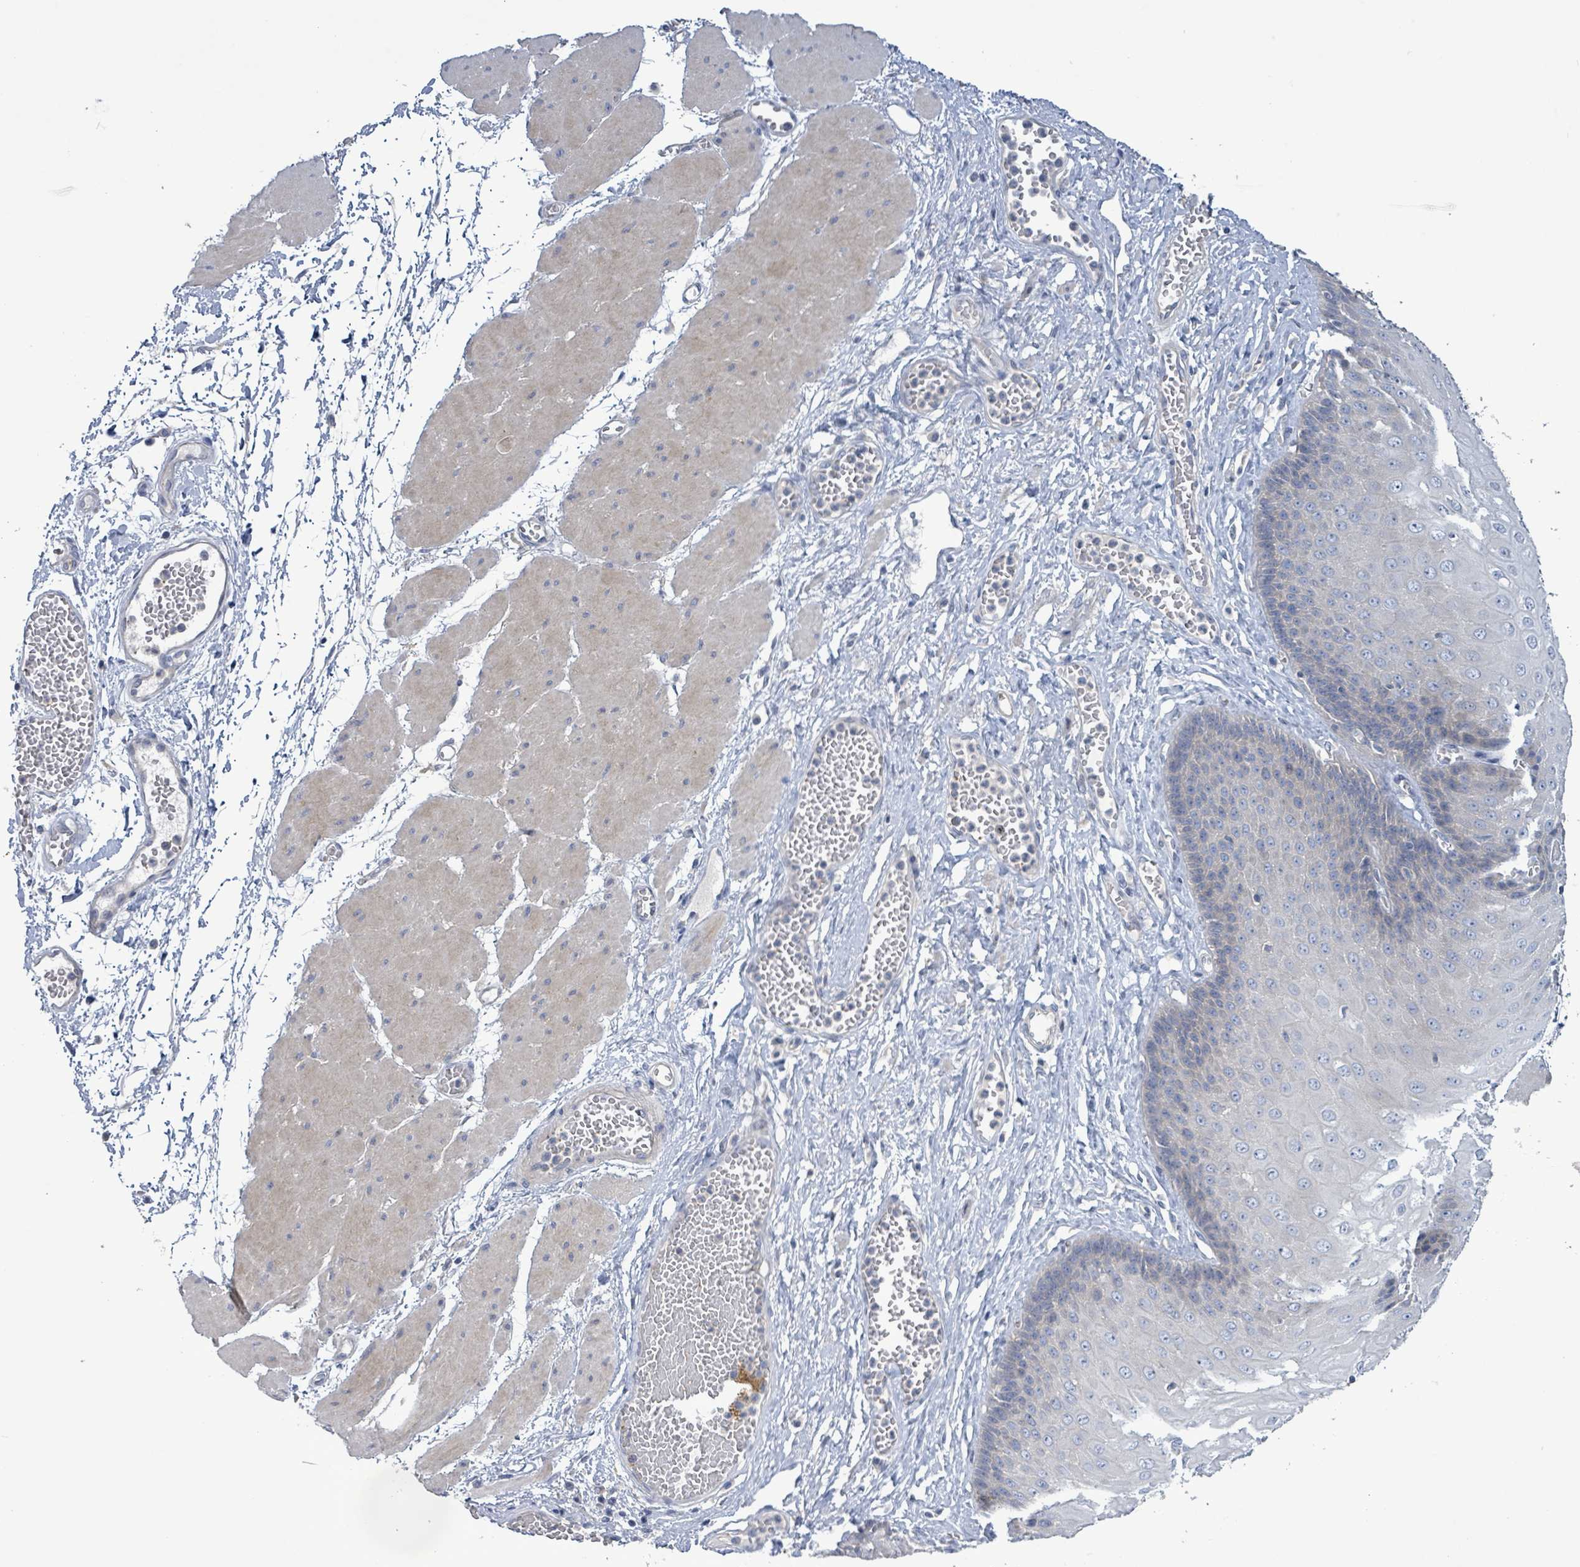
{"staining": {"intensity": "weak", "quantity": "<25%", "location": "cytoplasmic/membranous"}, "tissue": "esophagus", "cell_type": "Squamous epithelial cells", "image_type": "normal", "snomed": [{"axis": "morphology", "description": "Normal tissue, NOS"}, {"axis": "topography", "description": "Esophagus"}], "caption": "There is no significant staining in squamous epithelial cells of esophagus. Nuclei are stained in blue.", "gene": "HRAS", "patient": {"sex": "male", "age": 60}}